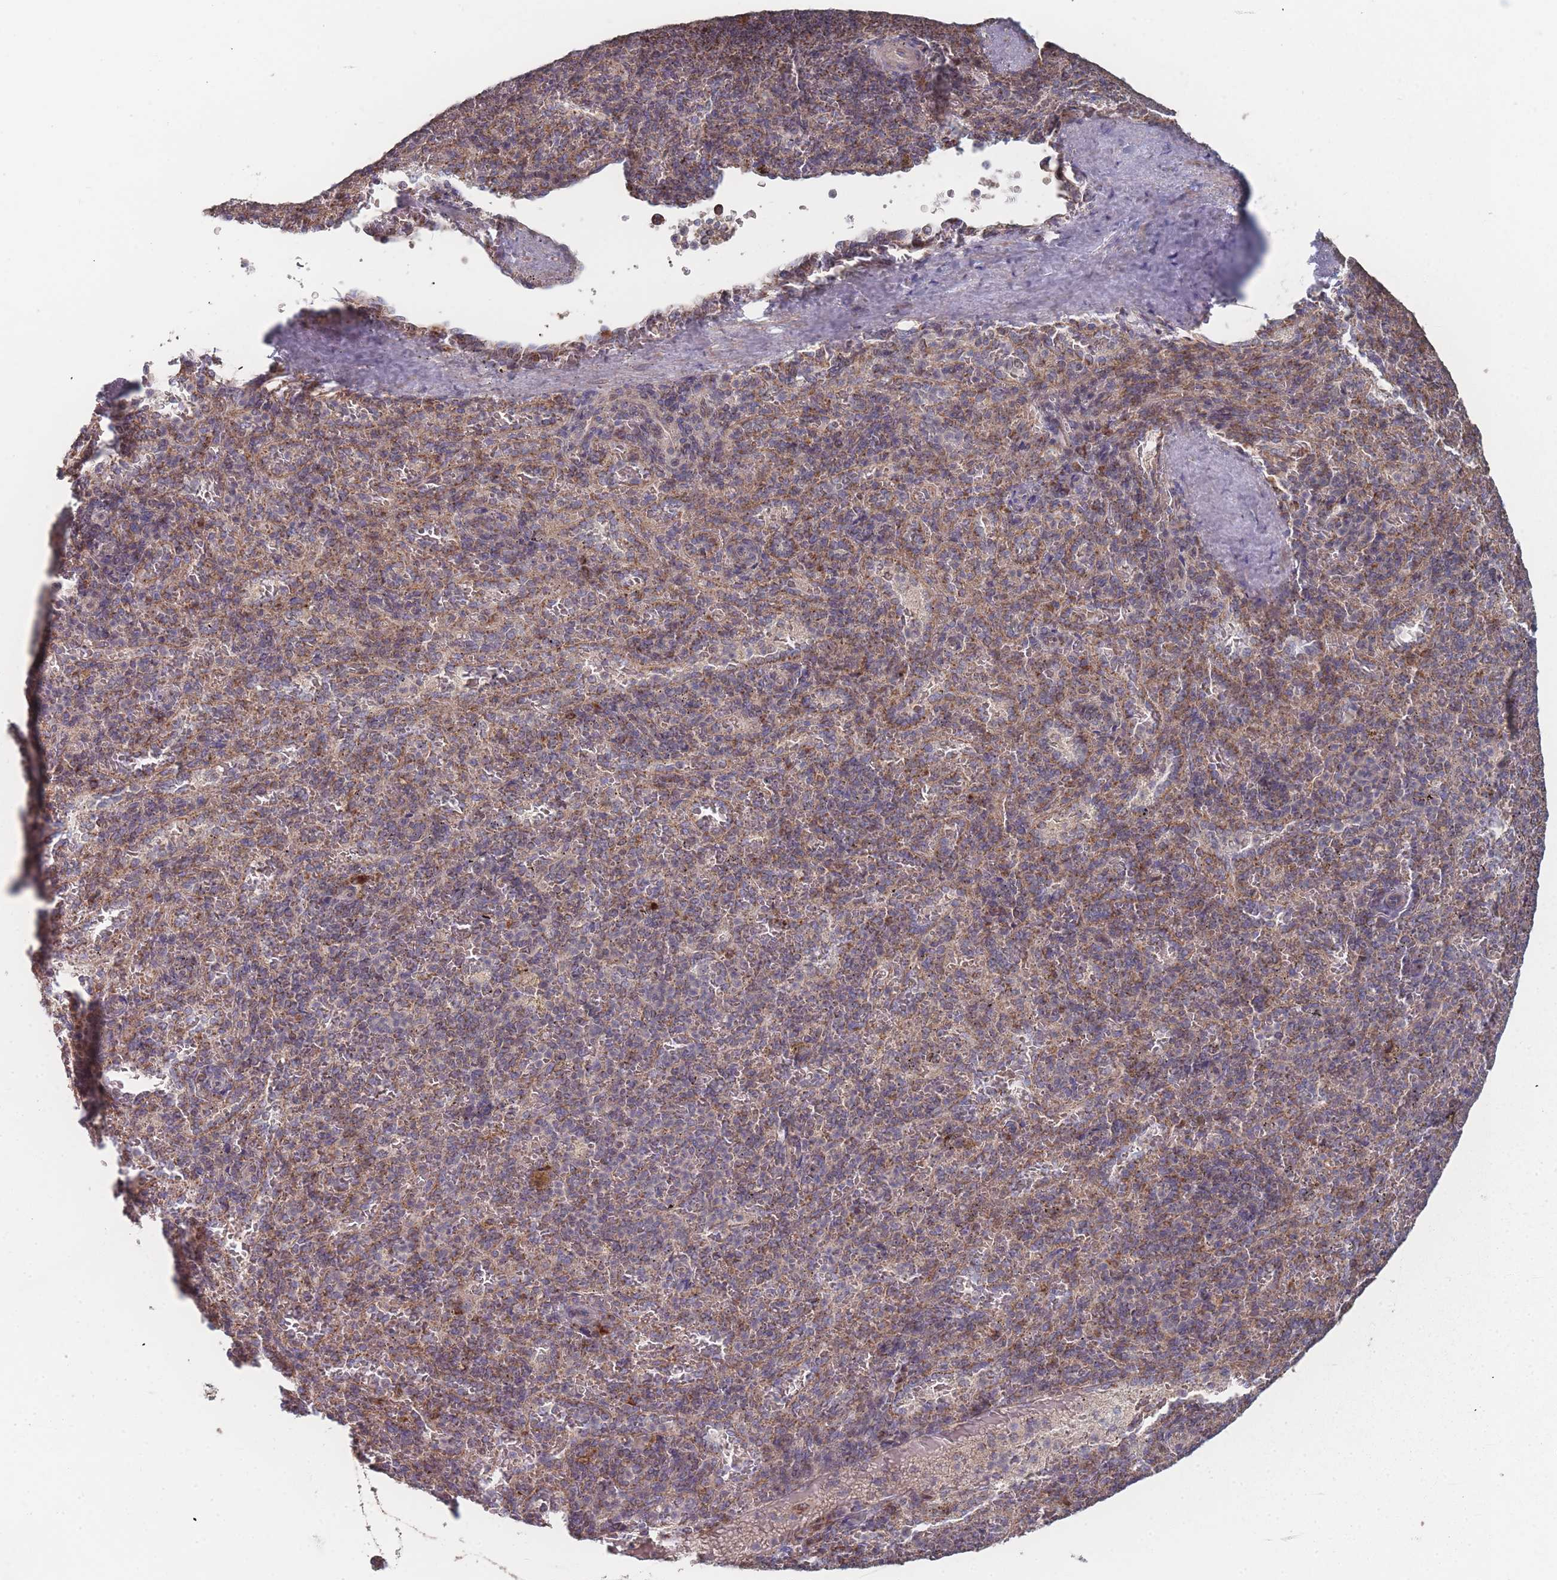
{"staining": {"intensity": "weak", "quantity": "25%-75%", "location": "cytoplasmic/membranous"}, "tissue": "spleen", "cell_type": "Cells in red pulp", "image_type": "normal", "snomed": [{"axis": "morphology", "description": "Normal tissue, NOS"}, {"axis": "topography", "description": "Spleen"}], "caption": "IHC of benign spleen displays low levels of weak cytoplasmic/membranous staining in approximately 25%-75% of cells in red pulp. (Stains: DAB in brown, nuclei in blue, Microscopy: brightfield microscopy at high magnification).", "gene": "PSMB3", "patient": {"sex": "female", "age": 21}}